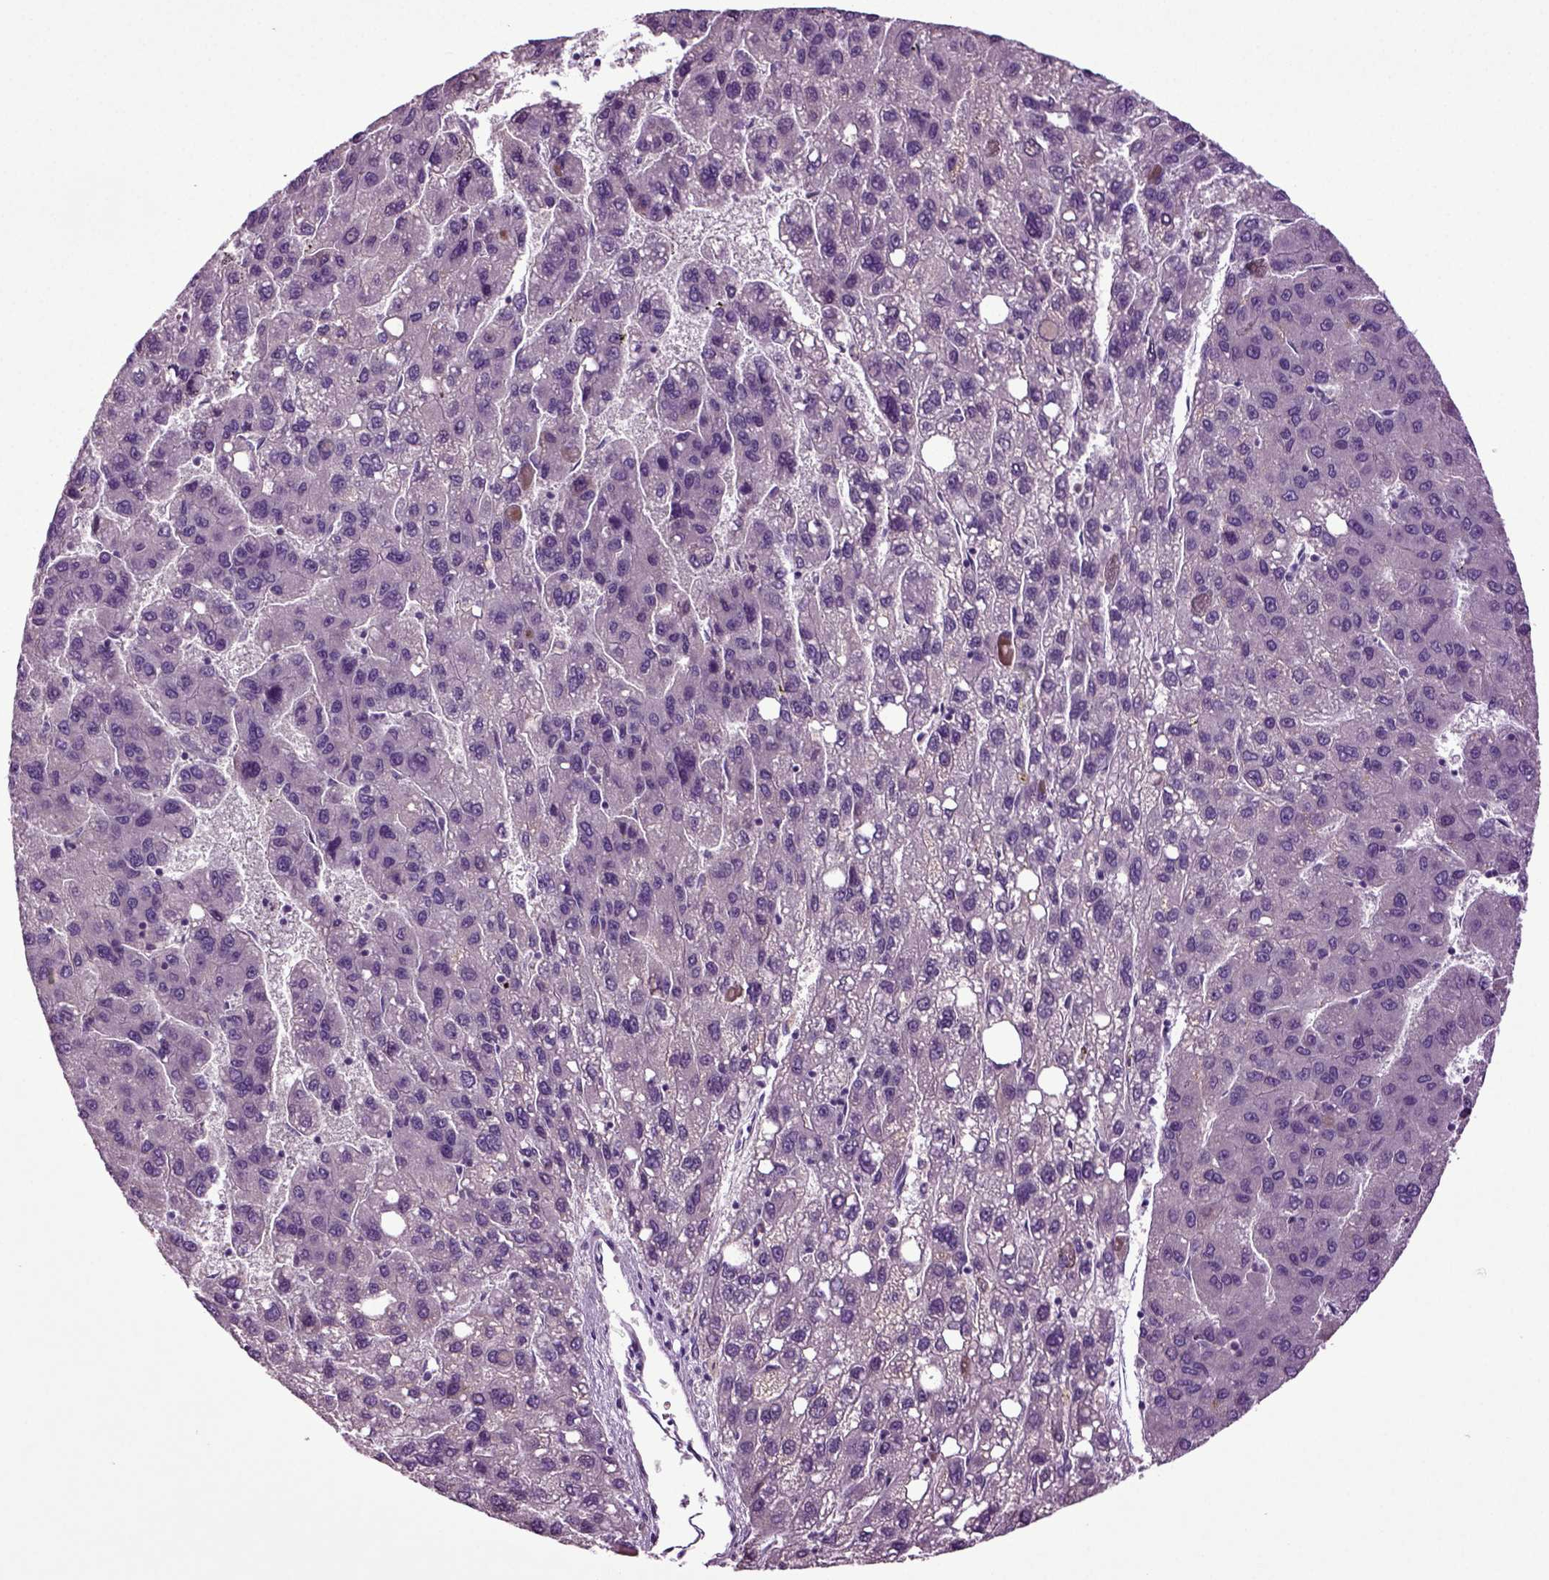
{"staining": {"intensity": "negative", "quantity": "none", "location": "none"}, "tissue": "liver cancer", "cell_type": "Tumor cells", "image_type": "cancer", "snomed": [{"axis": "morphology", "description": "Carcinoma, Hepatocellular, NOS"}, {"axis": "topography", "description": "Liver"}], "caption": "The IHC micrograph has no significant expression in tumor cells of liver cancer (hepatocellular carcinoma) tissue.", "gene": "FGF11", "patient": {"sex": "female", "age": 82}}